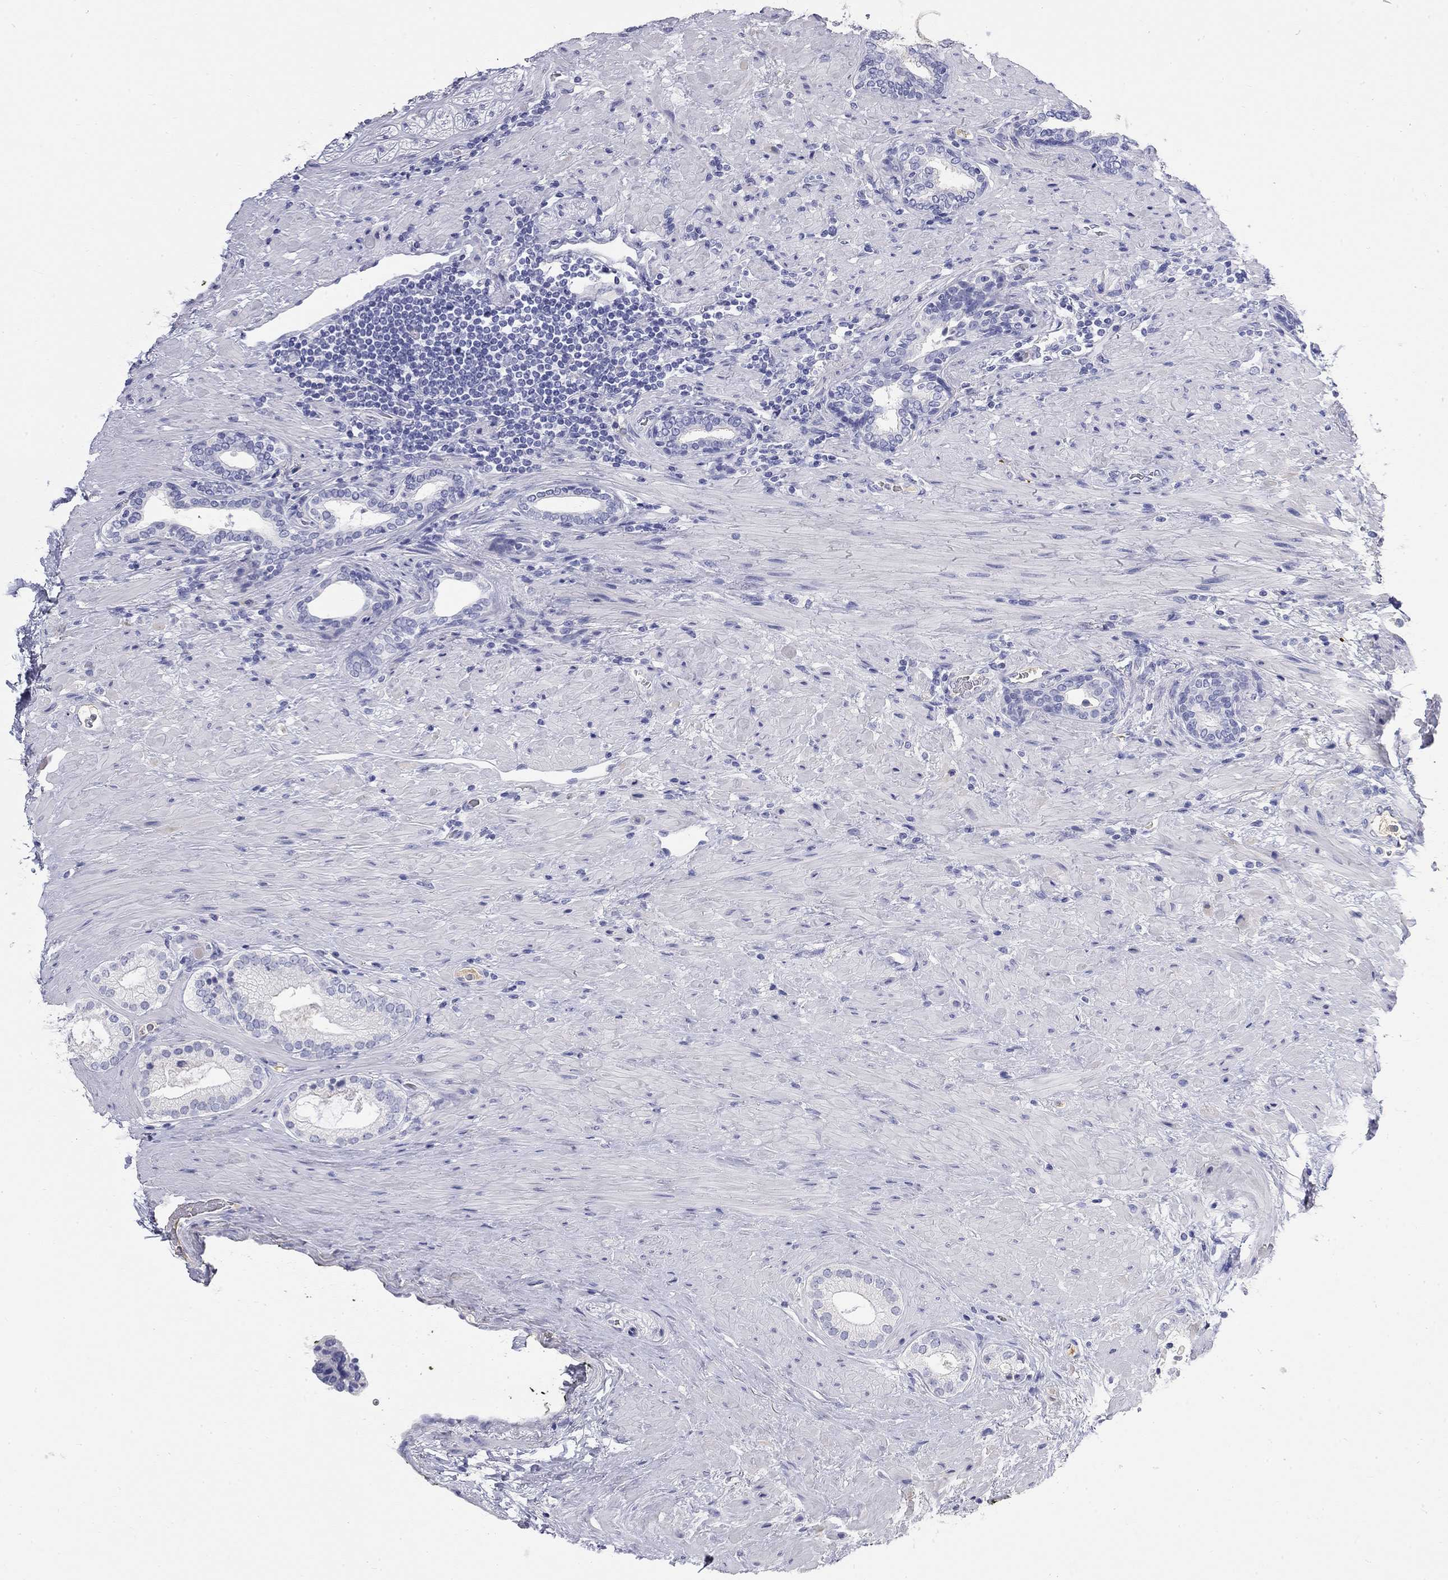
{"staining": {"intensity": "negative", "quantity": "none", "location": "none"}, "tissue": "prostate cancer", "cell_type": "Tumor cells", "image_type": "cancer", "snomed": [{"axis": "morphology", "description": "Adenocarcinoma, Low grade"}, {"axis": "topography", "description": "Prostate and seminal vesicle, NOS"}], "caption": "Human prostate cancer (low-grade adenocarcinoma) stained for a protein using immunohistochemistry displays no staining in tumor cells.", "gene": "PHOX2B", "patient": {"sex": "male", "age": 61}}